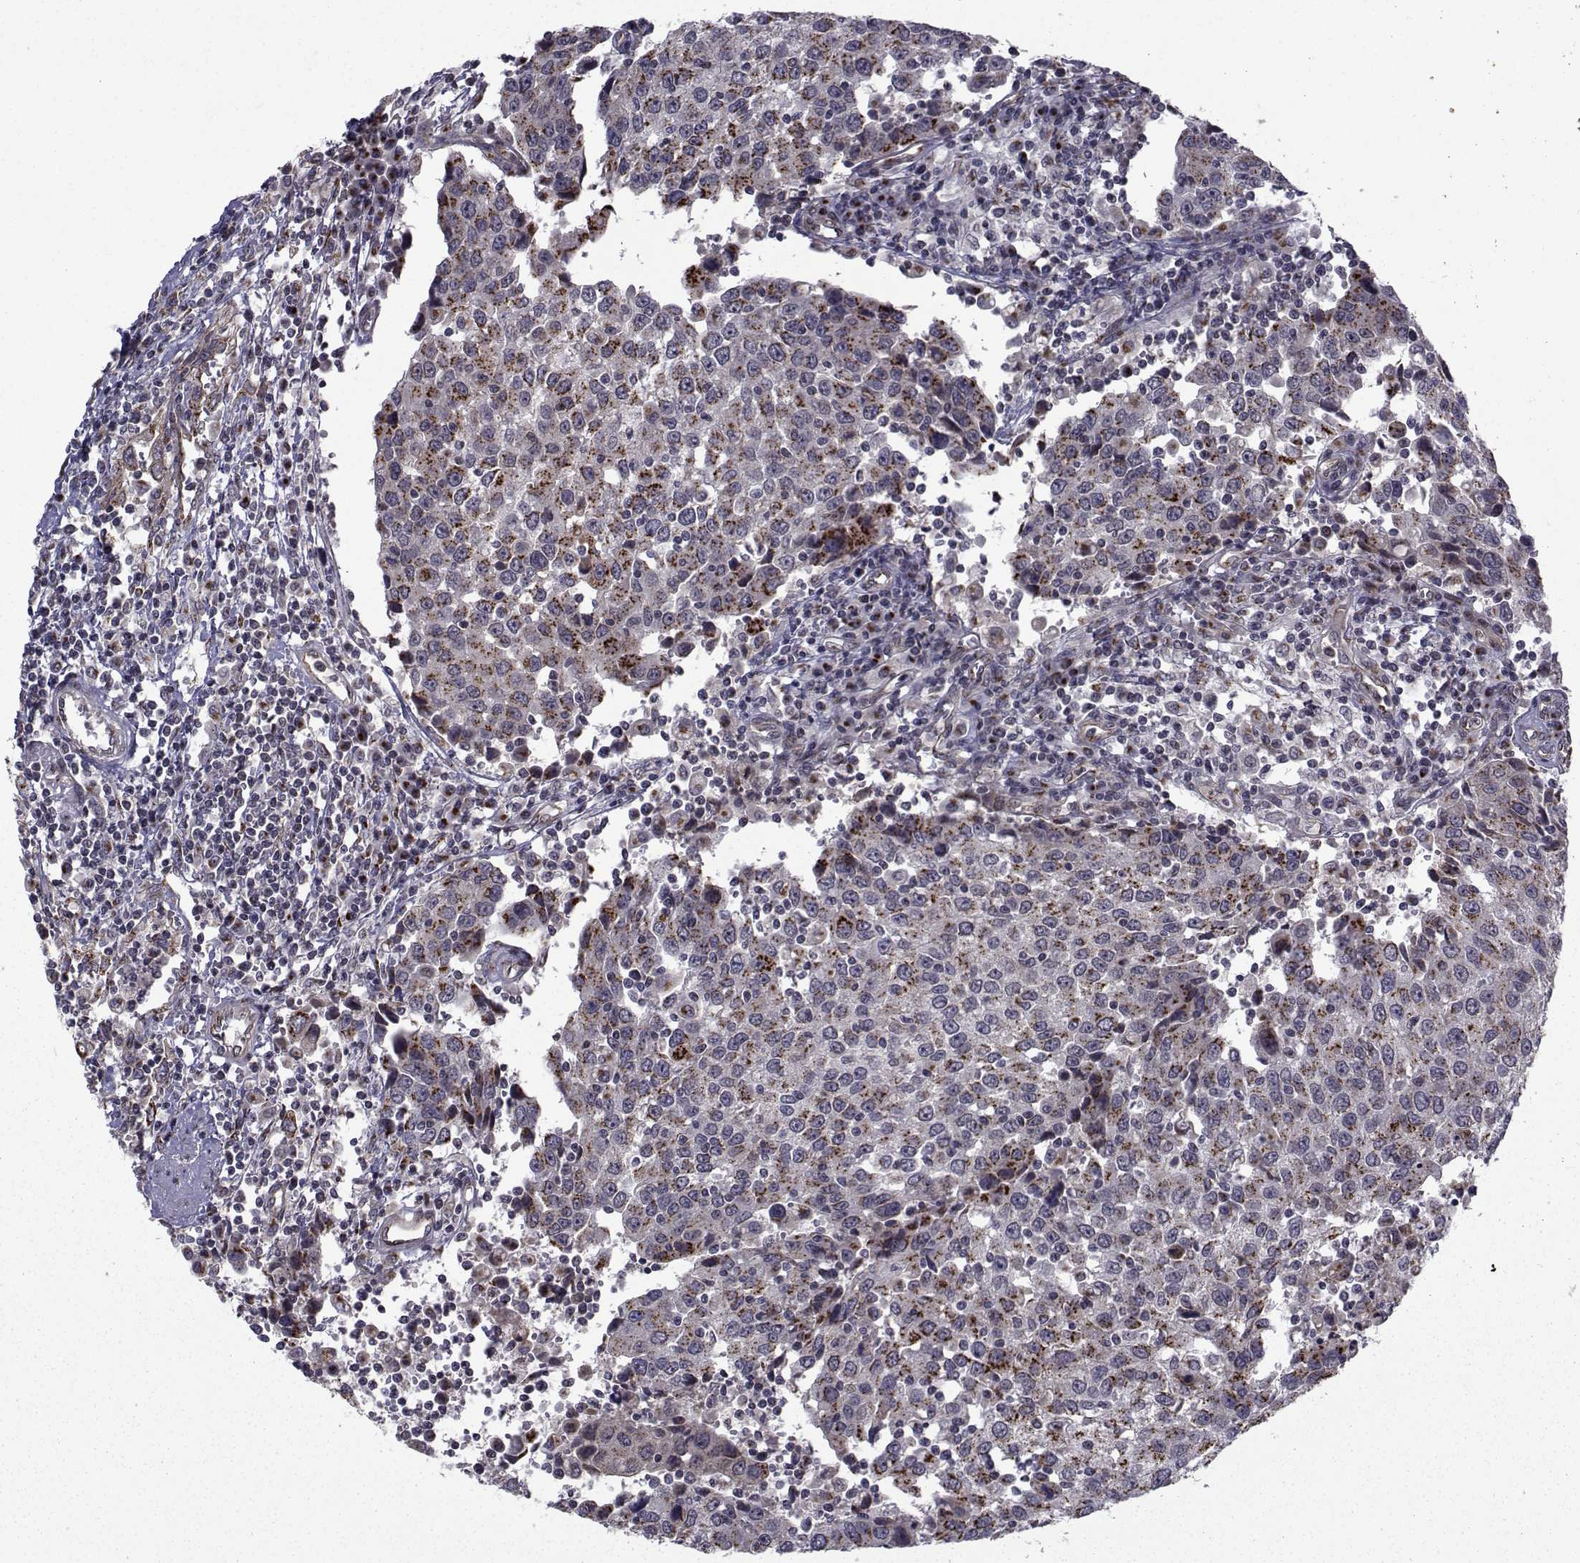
{"staining": {"intensity": "moderate", "quantity": "25%-75%", "location": "cytoplasmic/membranous"}, "tissue": "urothelial cancer", "cell_type": "Tumor cells", "image_type": "cancer", "snomed": [{"axis": "morphology", "description": "Urothelial carcinoma, High grade"}, {"axis": "topography", "description": "Urinary bladder"}], "caption": "About 25%-75% of tumor cells in high-grade urothelial carcinoma exhibit moderate cytoplasmic/membranous protein staining as visualized by brown immunohistochemical staining.", "gene": "ATP6V1C2", "patient": {"sex": "female", "age": 85}}